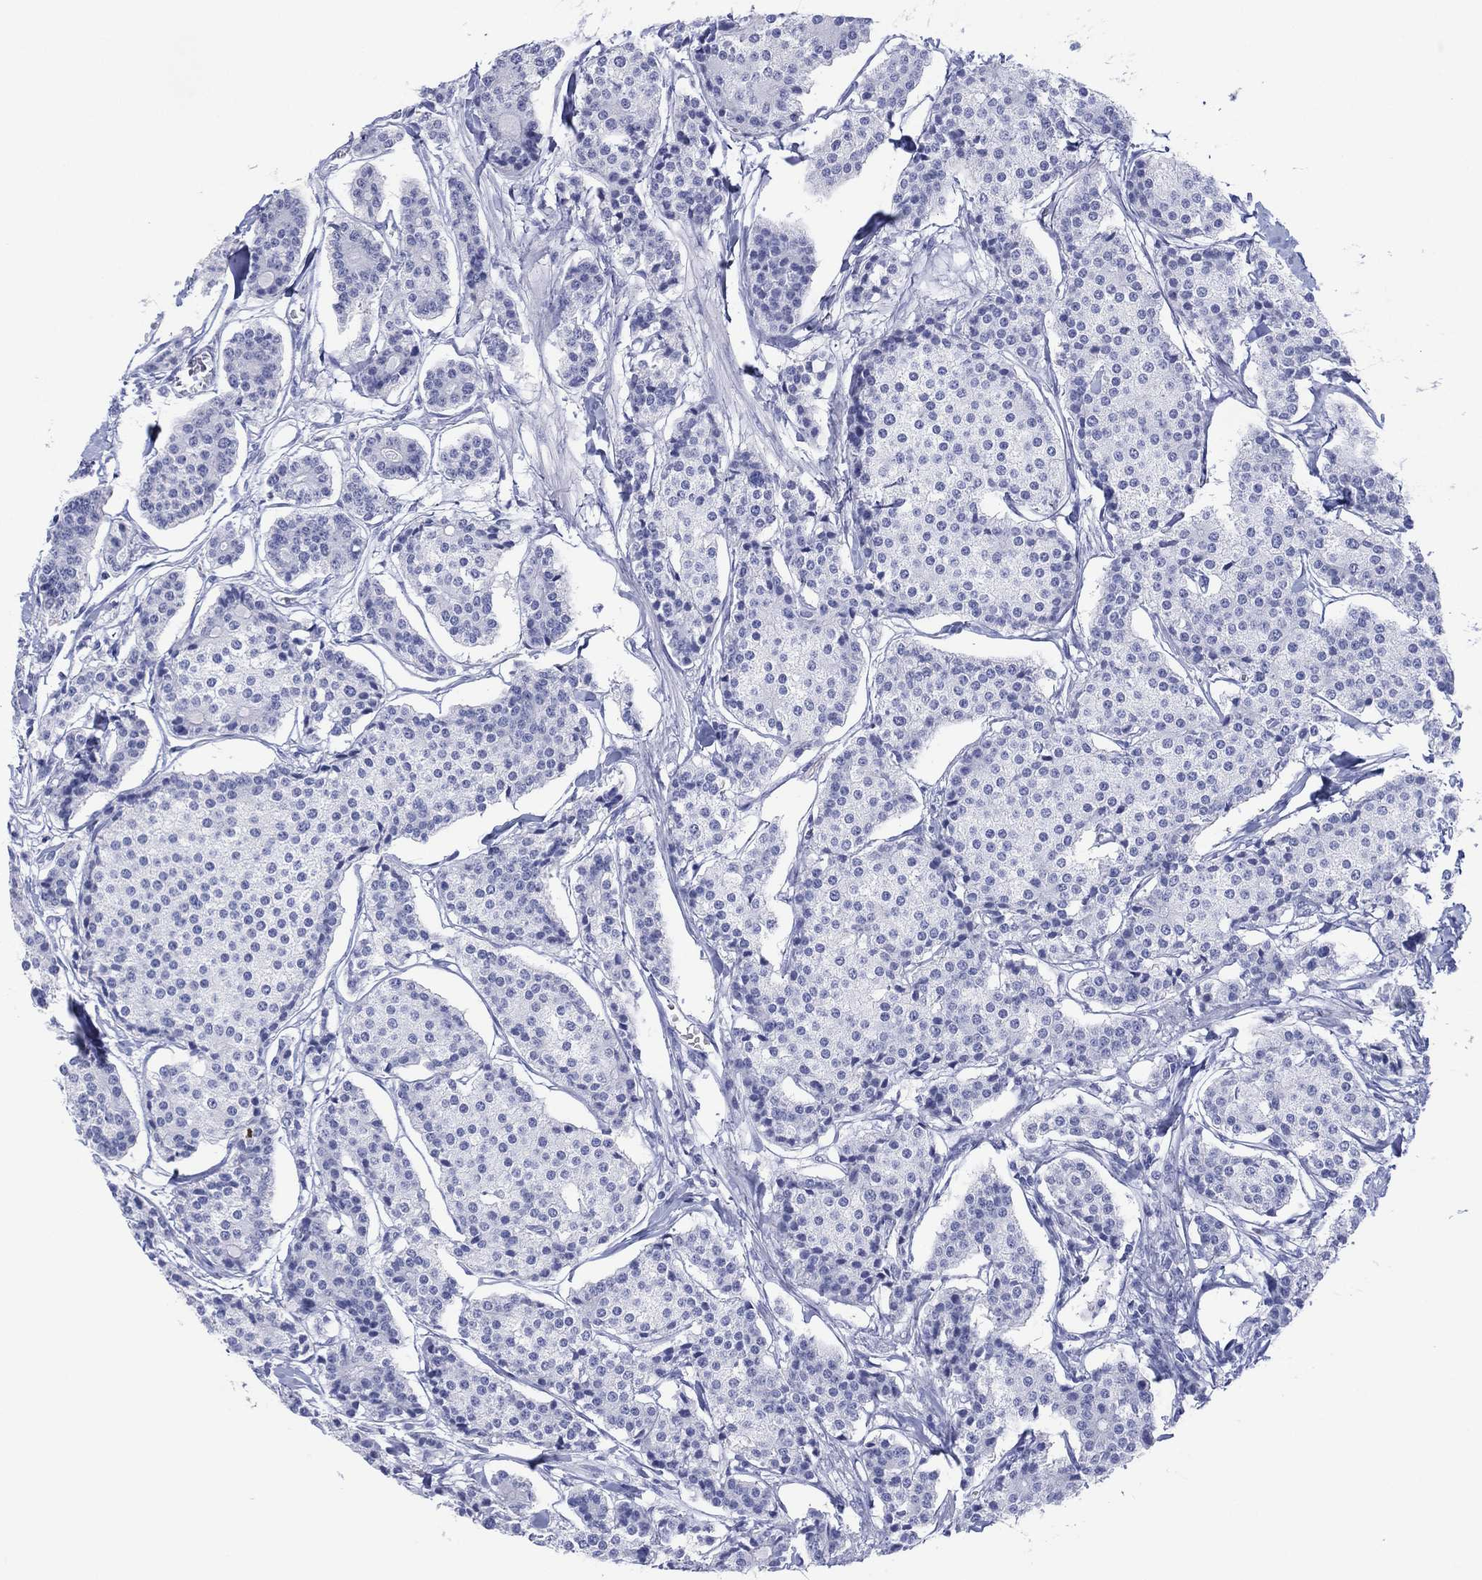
{"staining": {"intensity": "negative", "quantity": "none", "location": "none"}, "tissue": "carcinoid", "cell_type": "Tumor cells", "image_type": "cancer", "snomed": [{"axis": "morphology", "description": "Carcinoid, malignant, NOS"}, {"axis": "topography", "description": "Small intestine"}], "caption": "The histopathology image reveals no significant positivity in tumor cells of malignant carcinoid. (DAB immunohistochemistry visualized using brightfield microscopy, high magnification).", "gene": "DSG1", "patient": {"sex": "female", "age": 65}}